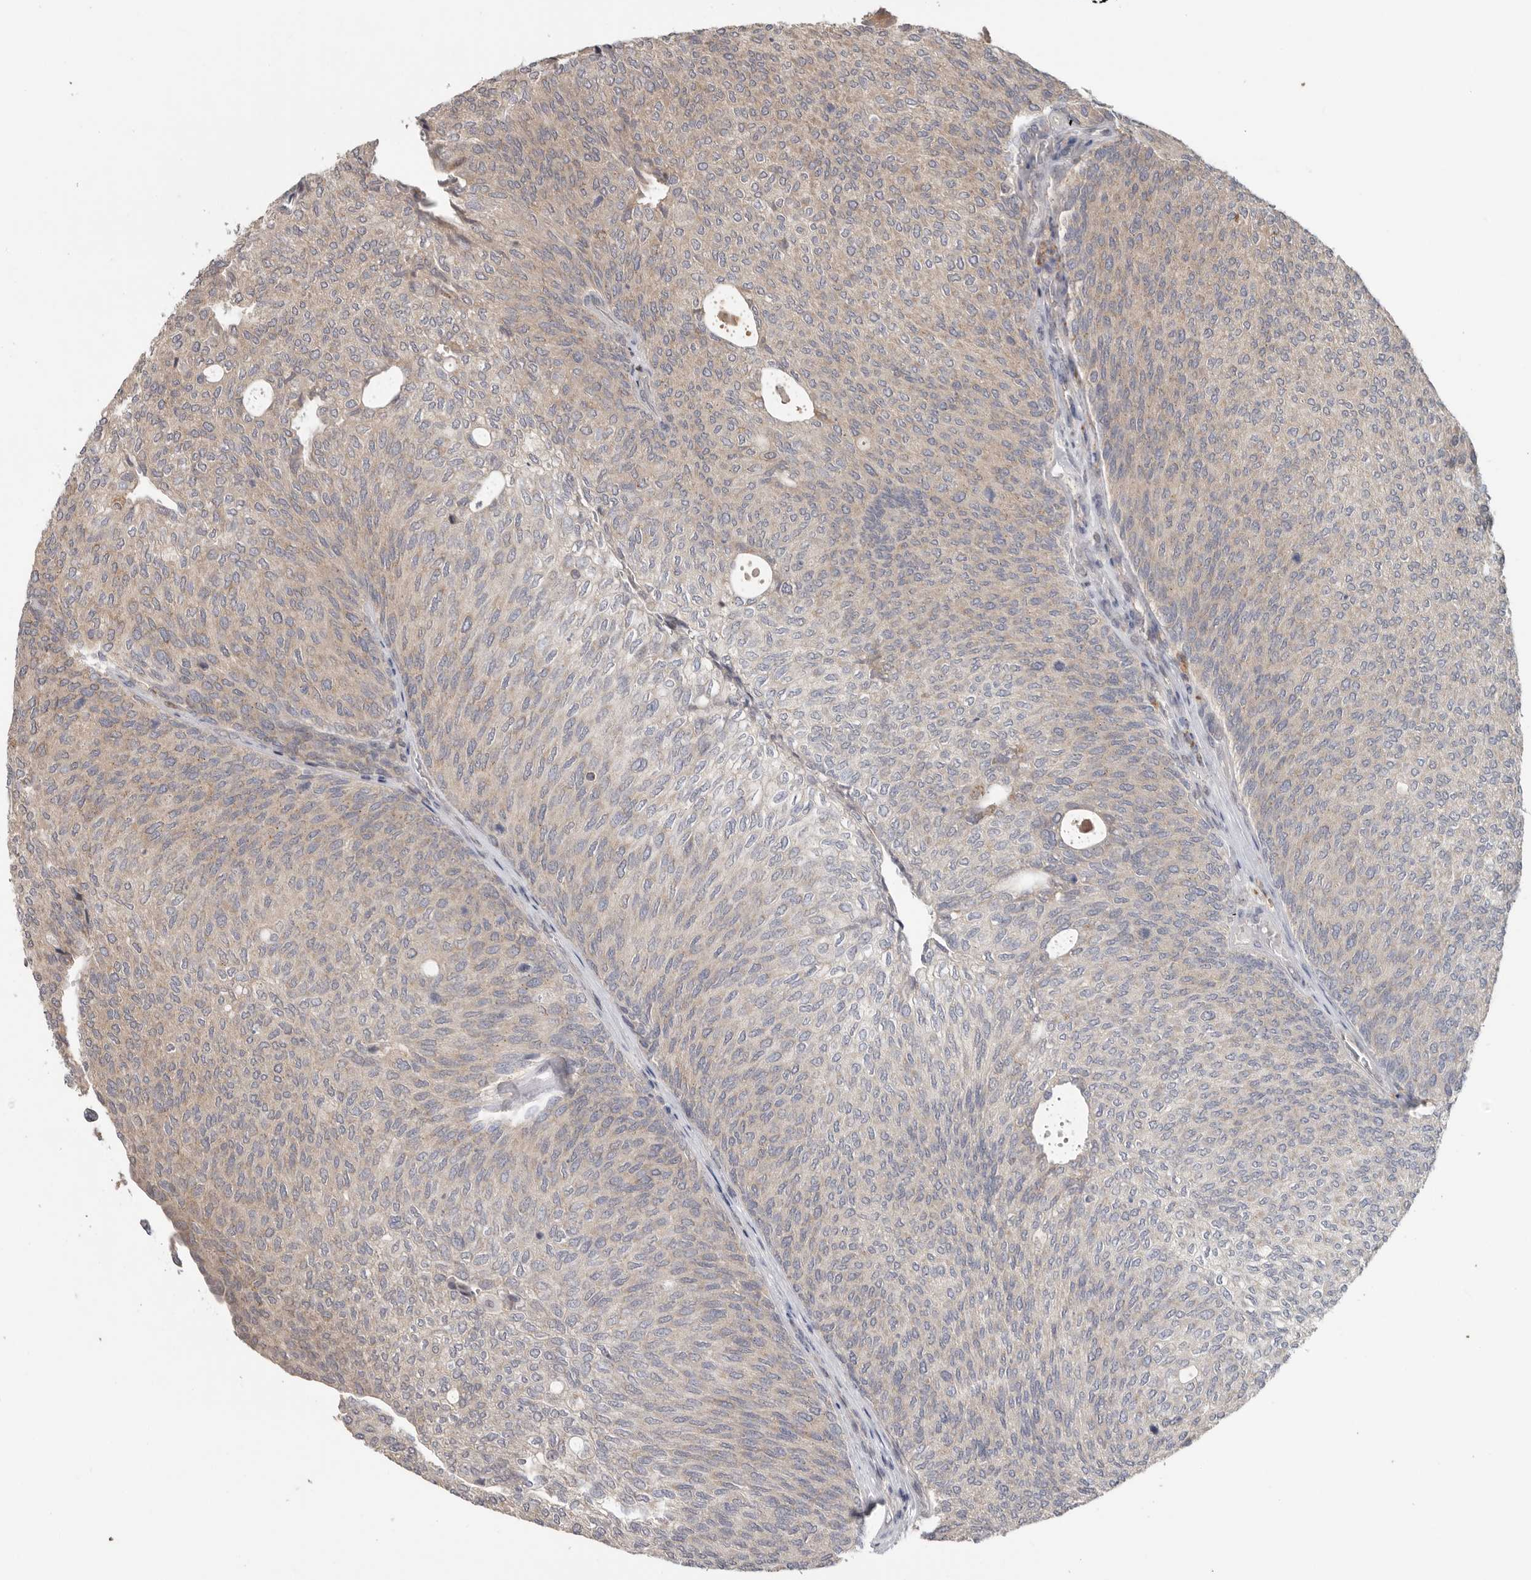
{"staining": {"intensity": "weak", "quantity": "25%-75%", "location": "cytoplasmic/membranous"}, "tissue": "urothelial cancer", "cell_type": "Tumor cells", "image_type": "cancer", "snomed": [{"axis": "morphology", "description": "Urothelial carcinoma, Low grade"}, {"axis": "topography", "description": "Urinary bladder"}], "caption": "Immunohistochemistry (DAB) staining of urothelial cancer demonstrates weak cytoplasmic/membranous protein positivity in approximately 25%-75% of tumor cells.", "gene": "KLK5", "patient": {"sex": "female", "age": 79}}